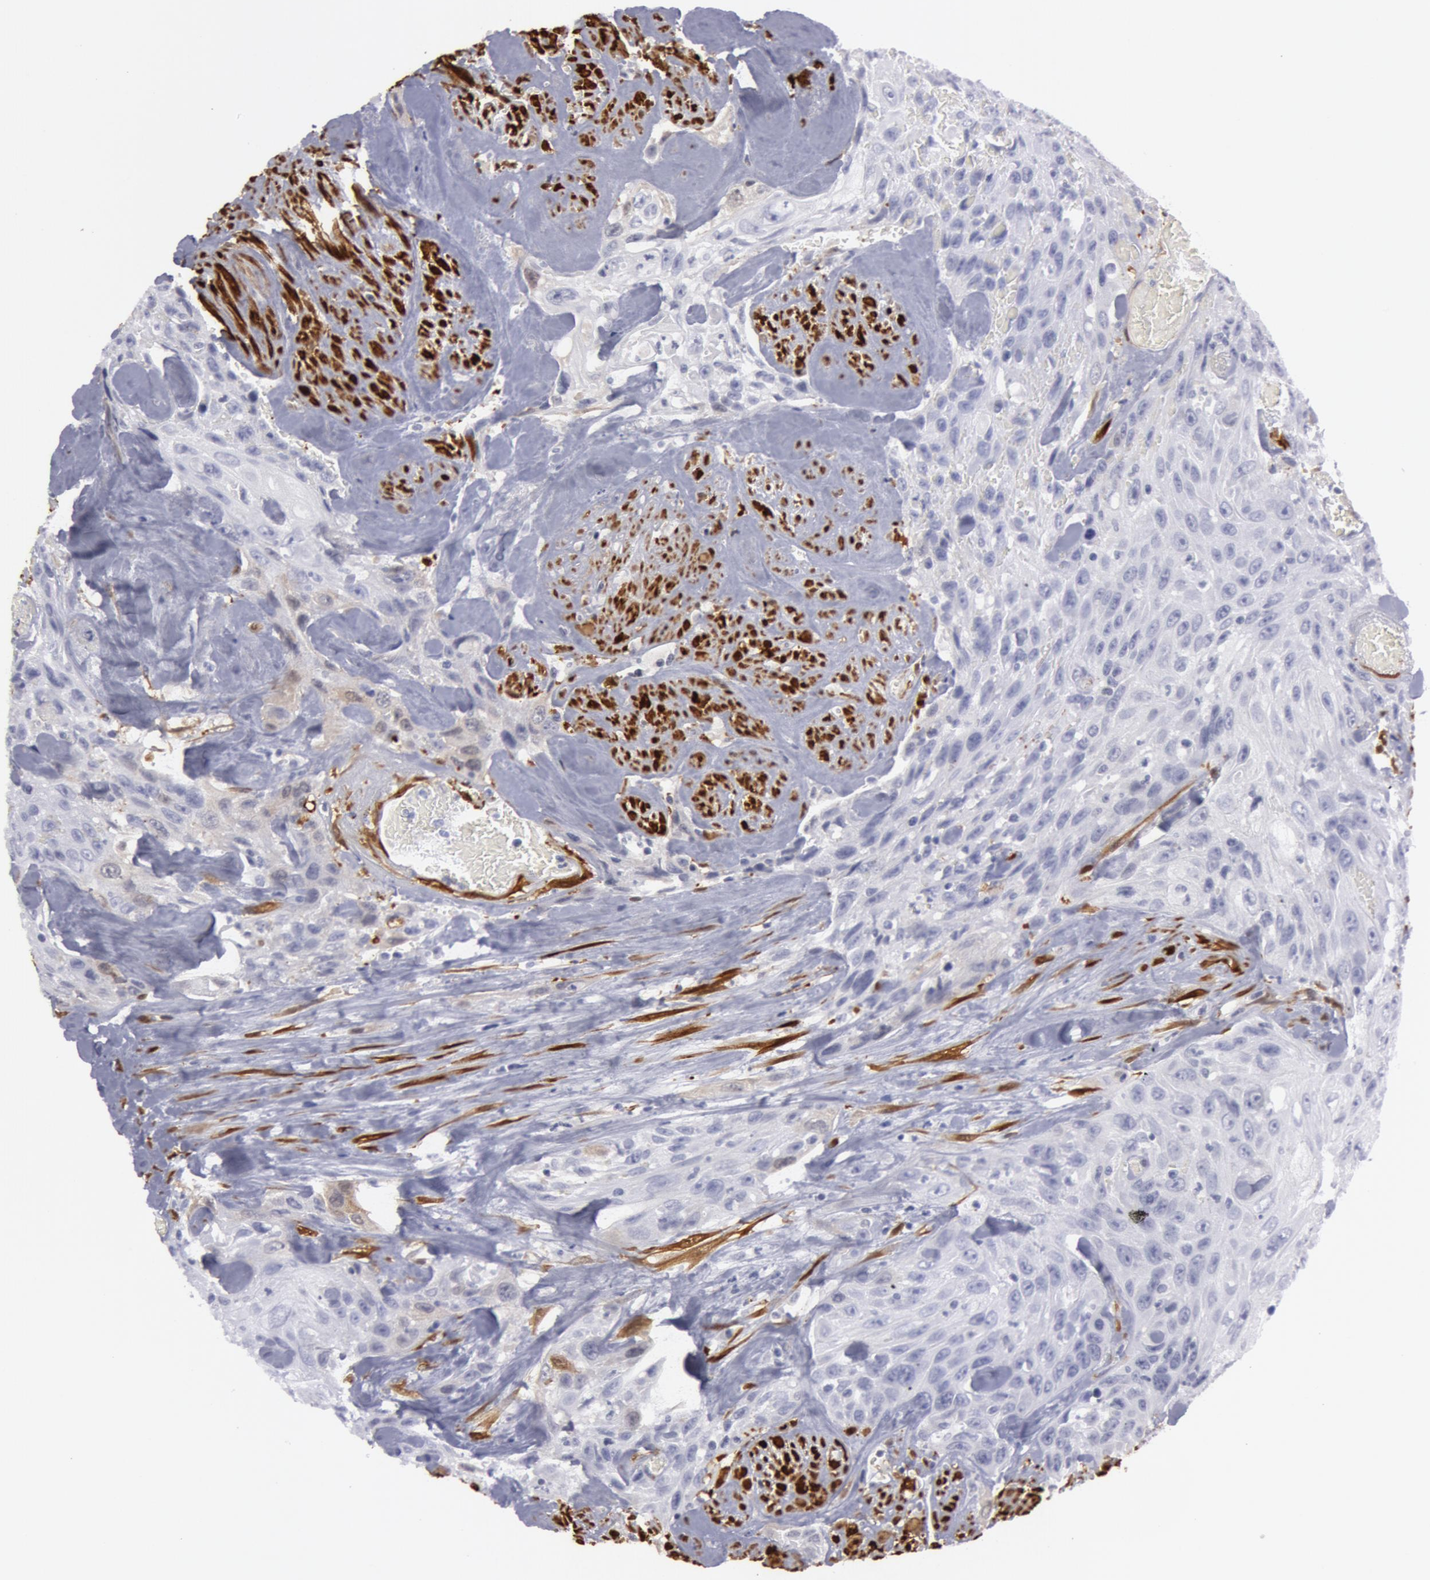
{"staining": {"intensity": "negative", "quantity": "none", "location": "none"}, "tissue": "urothelial cancer", "cell_type": "Tumor cells", "image_type": "cancer", "snomed": [{"axis": "morphology", "description": "Urothelial carcinoma, High grade"}, {"axis": "topography", "description": "Urinary bladder"}], "caption": "Protein analysis of high-grade urothelial carcinoma shows no significant staining in tumor cells.", "gene": "TAGLN", "patient": {"sex": "female", "age": 84}}